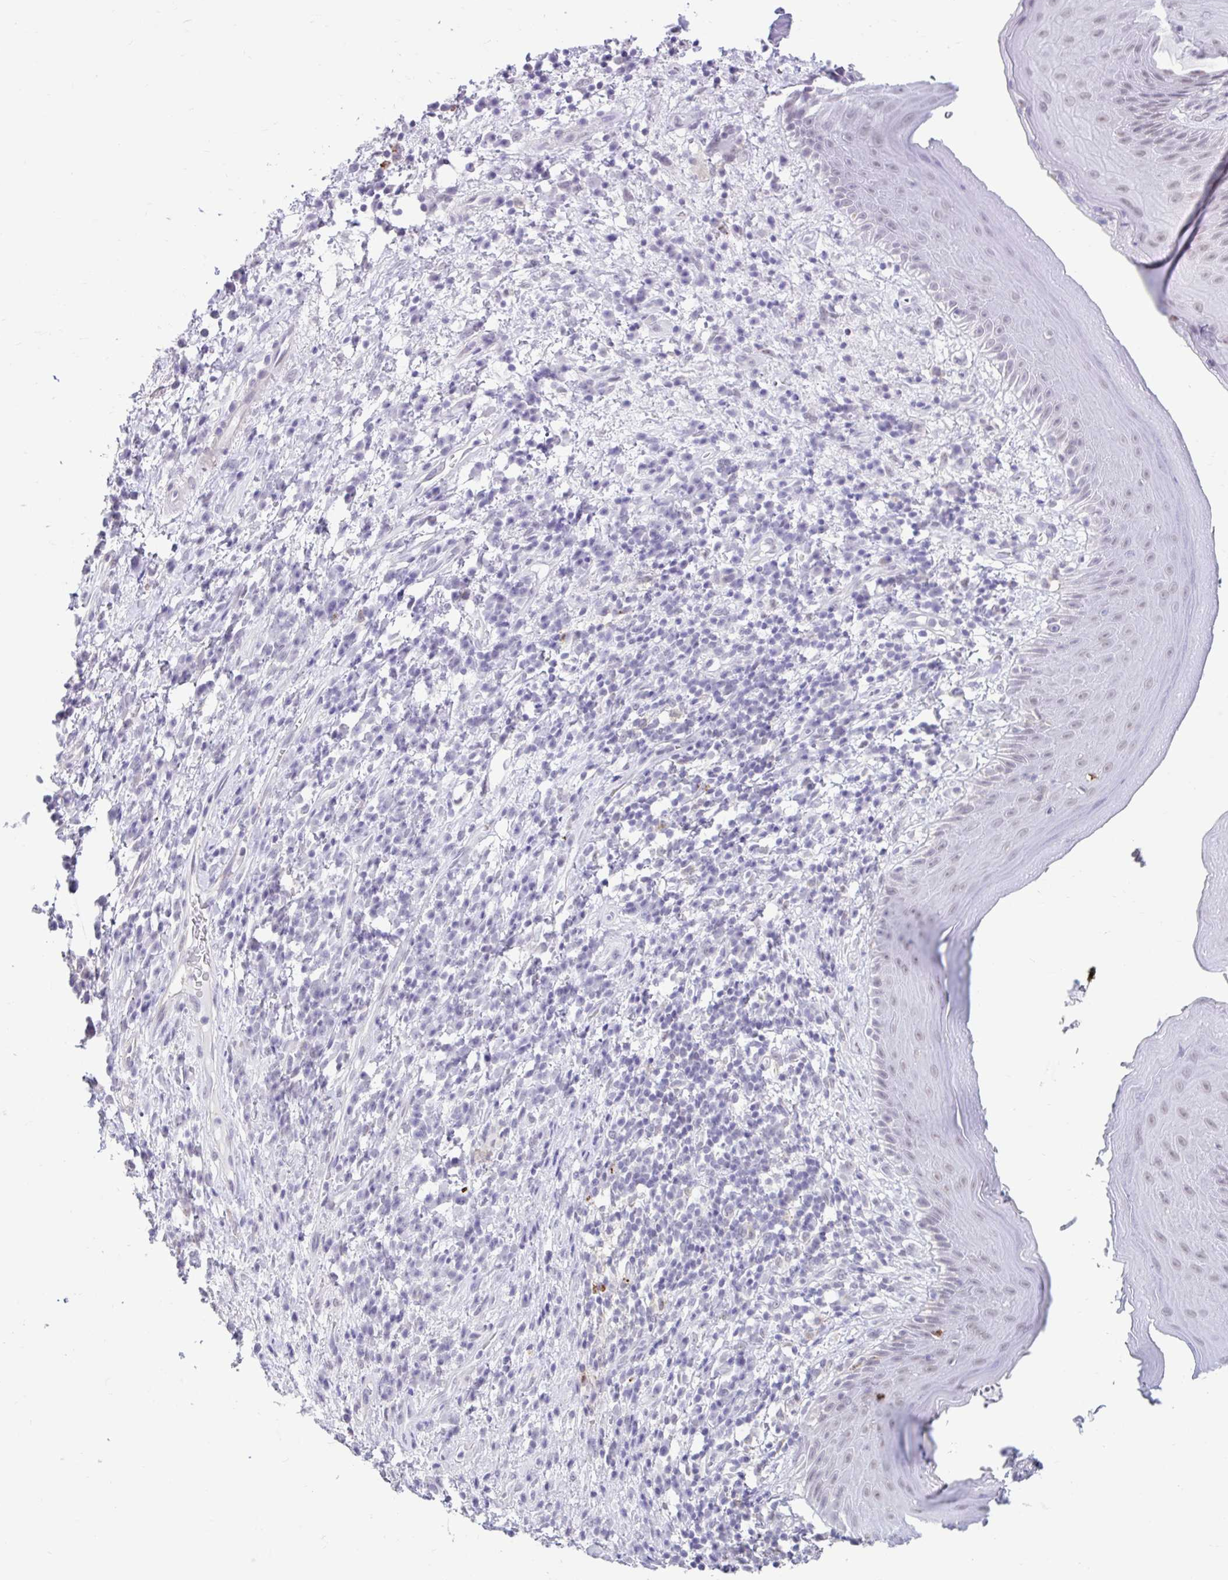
{"staining": {"intensity": "weak", "quantity": "<25%", "location": "nuclear"}, "tissue": "skin", "cell_type": "Epidermal cells", "image_type": "normal", "snomed": [{"axis": "morphology", "description": "Normal tissue, NOS"}, {"axis": "topography", "description": "Anal"}], "caption": "Immunohistochemical staining of benign skin exhibits no significant positivity in epidermal cells. Nuclei are stained in blue.", "gene": "DCAF17", "patient": {"sex": "male", "age": 78}}